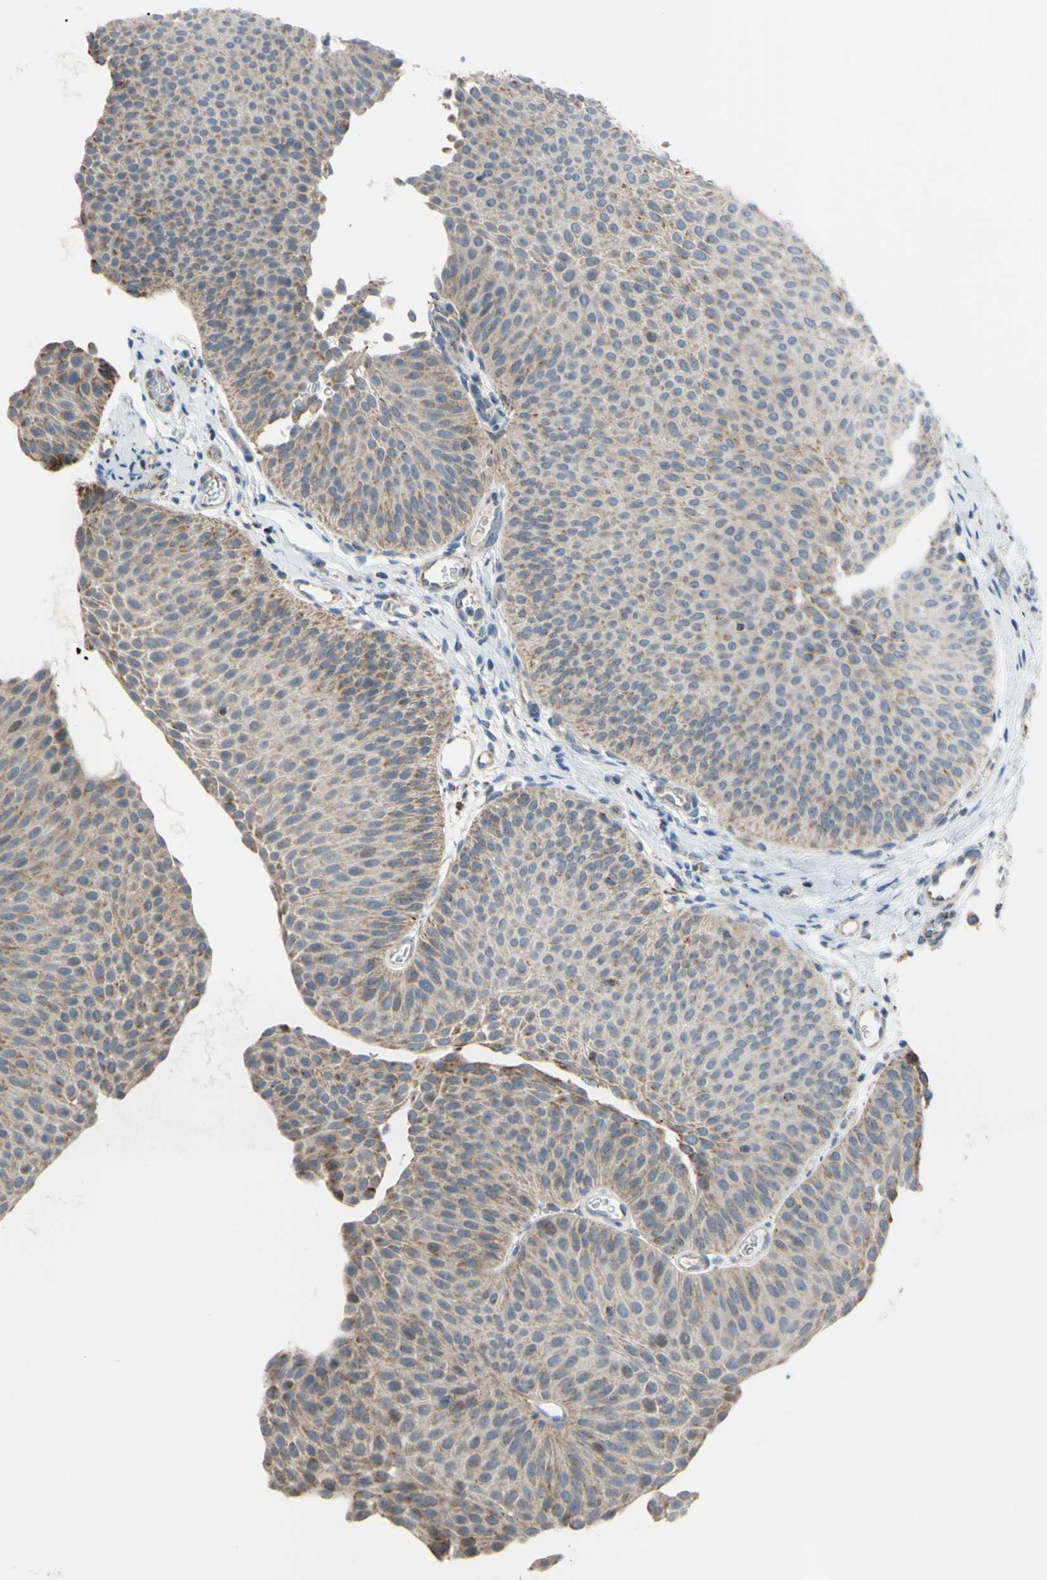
{"staining": {"intensity": "weak", "quantity": ">75%", "location": "cytoplasmic/membranous"}, "tissue": "urothelial cancer", "cell_type": "Tumor cells", "image_type": "cancer", "snomed": [{"axis": "morphology", "description": "Urothelial carcinoma, Low grade"}, {"axis": "topography", "description": "Urinary bladder"}], "caption": "A high-resolution micrograph shows IHC staining of urothelial cancer, which displays weak cytoplasmic/membranous positivity in approximately >75% of tumor cells.", "gene": "GLT8D1", "patient": {"sex": "female", "age": 60}}